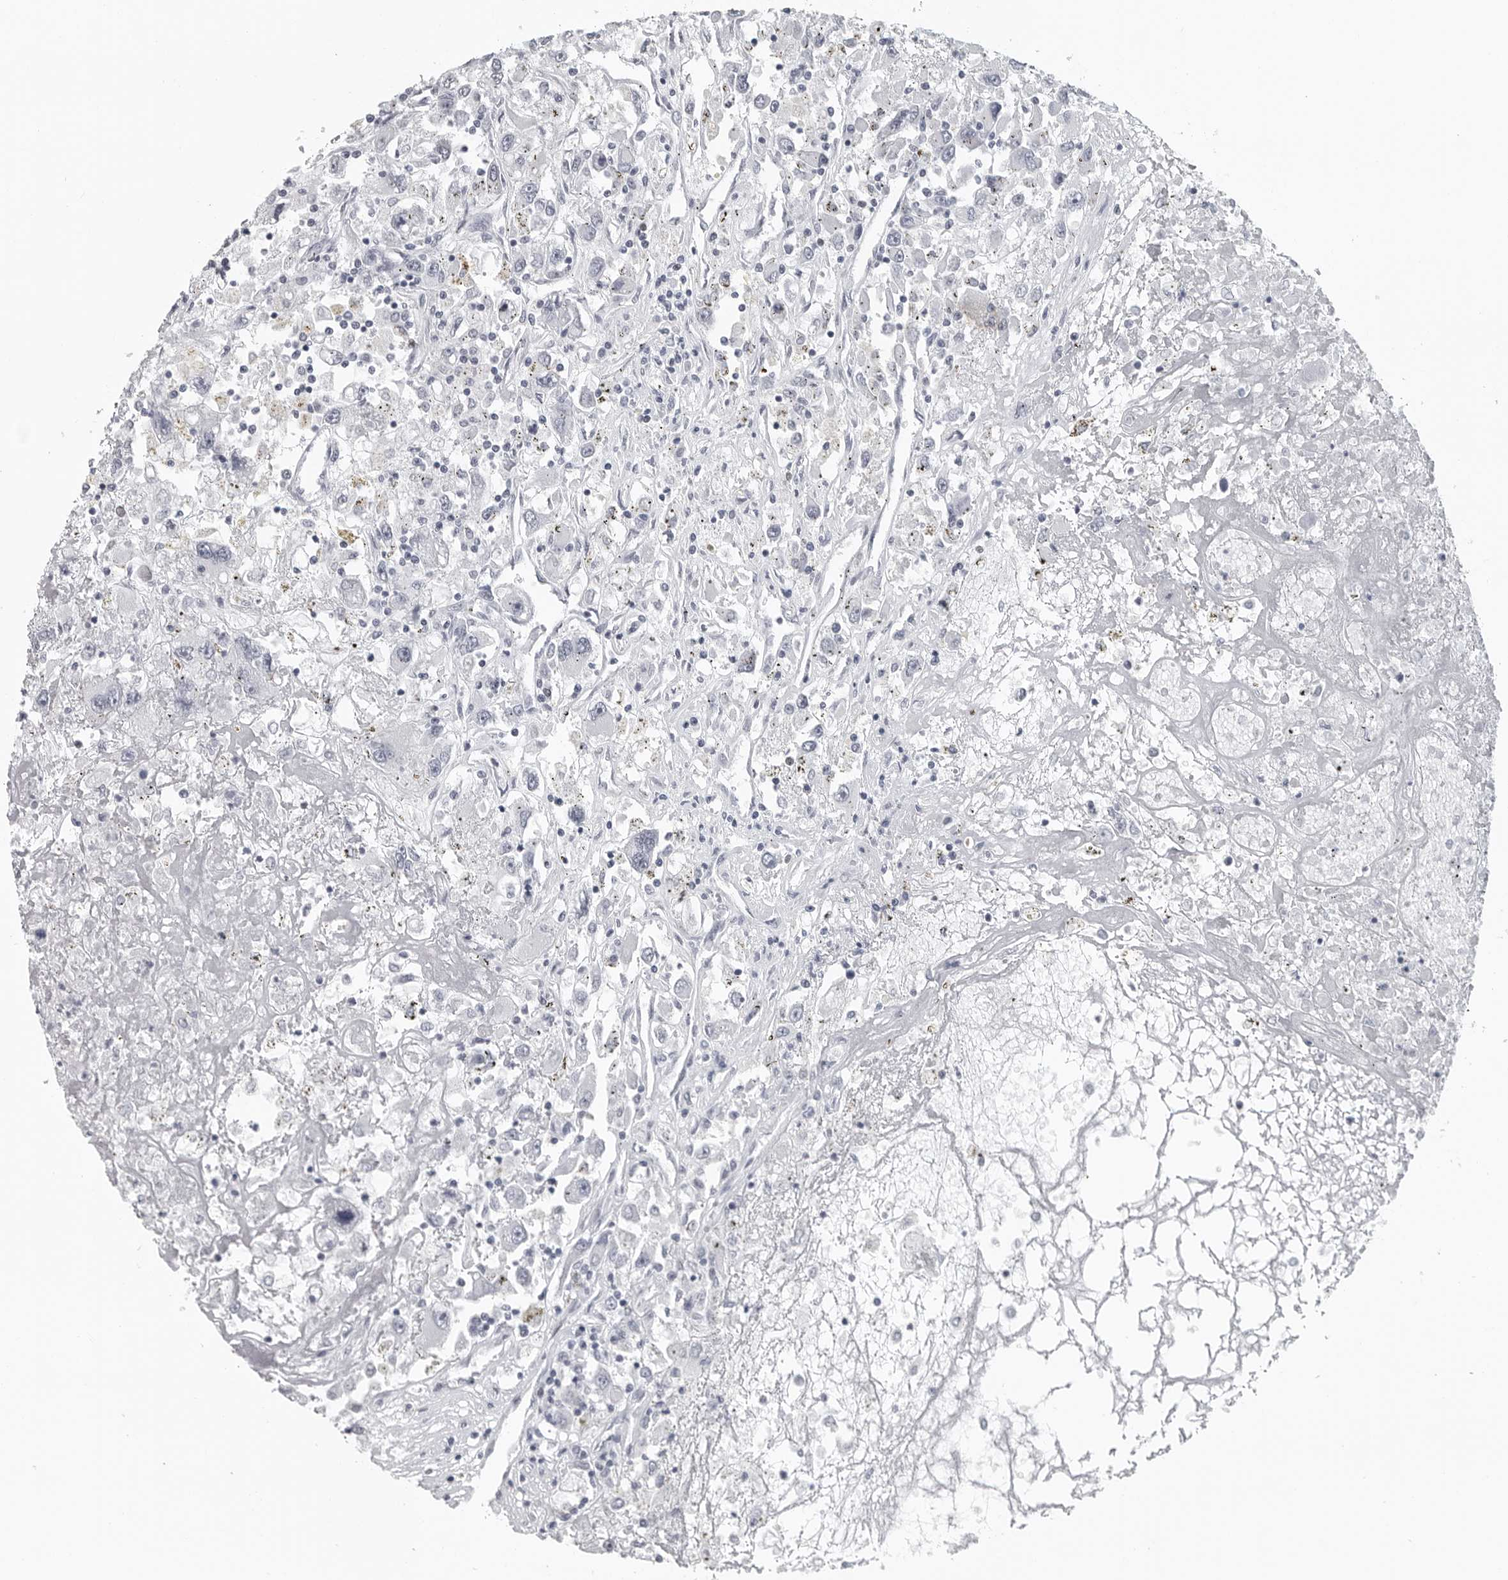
{"staining": {"intensity": "negative", "quantity": "none", "location": "none"}, "tissue": "renal cancer", "cell_type": "Tumor cells", "image_type": "cancer", "snomed": [{"axis": "morphology", "description": "Adenocarcinoma, NOS"}, {"axis": "topography", "description": "Kidney"}], "caption": "An IHC histopathology image of renal cancer (adenocarcinoma) is shown. There is no staining in tumor cells of renal cancer (adenocarcinoma). (DAB (3,3'-diaminobenzidine) immunohistochemistry (IHC) with hematoxylin counter stain).", "gene": "SATB2", "patient": {"sex": "female", "age": 52}}